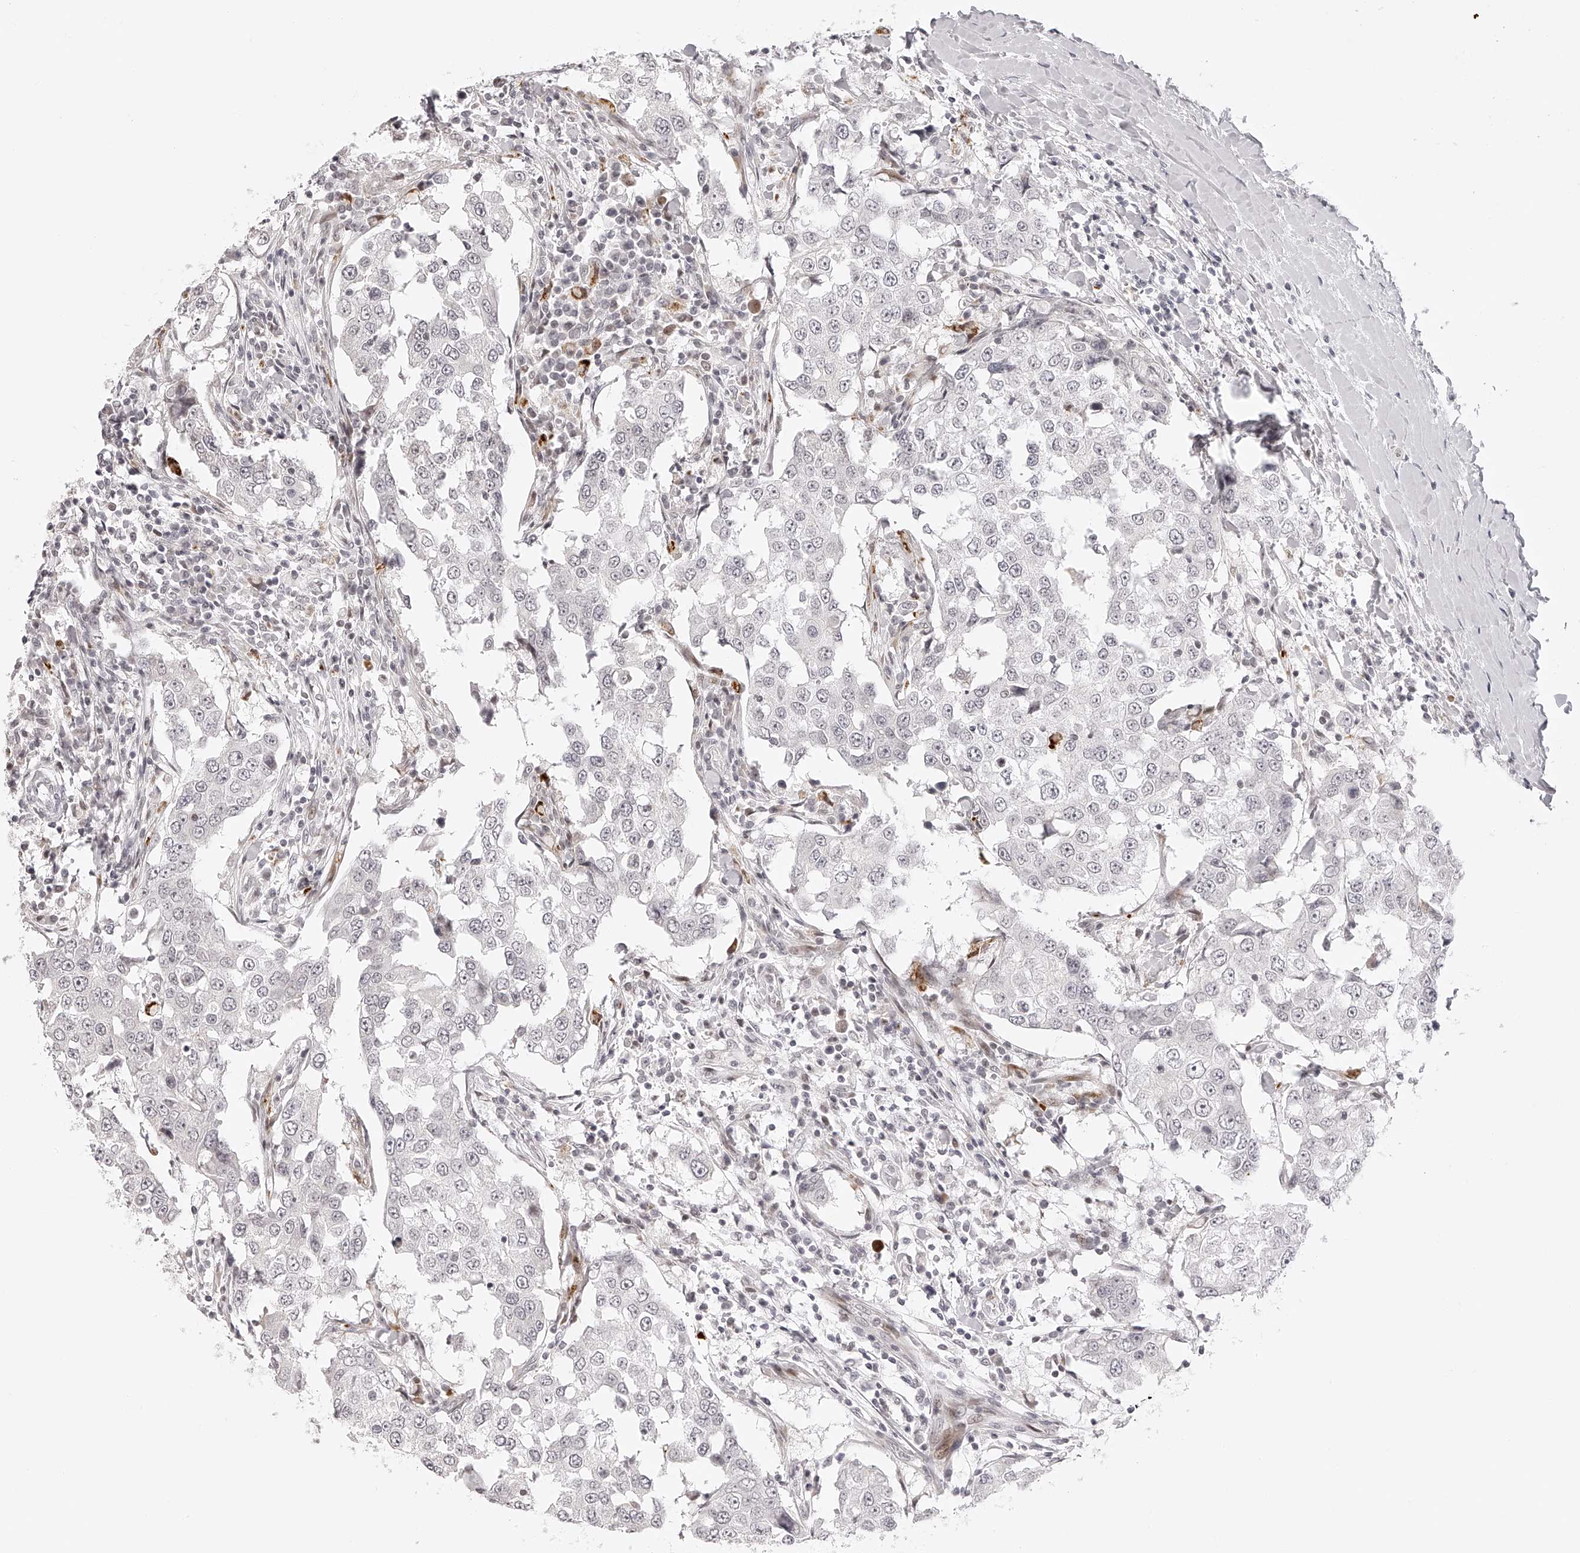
{"staining": {"intensity": "negative", "quantity": "none", "location": "none"}, "tissue": "breast cancer", "cell_type": "Tumor cells", "image_type": "cancer", "snomed": [{"axis": "morphology", "description": "Duct carcinoma"}, {"axis": "topography", "description": "Breast"}], "caption": "Tumor cells show no significant protein staining in breast cancer.", "gene": "PLEKHG1", "patient": {"sex": "female", "age": 27}}